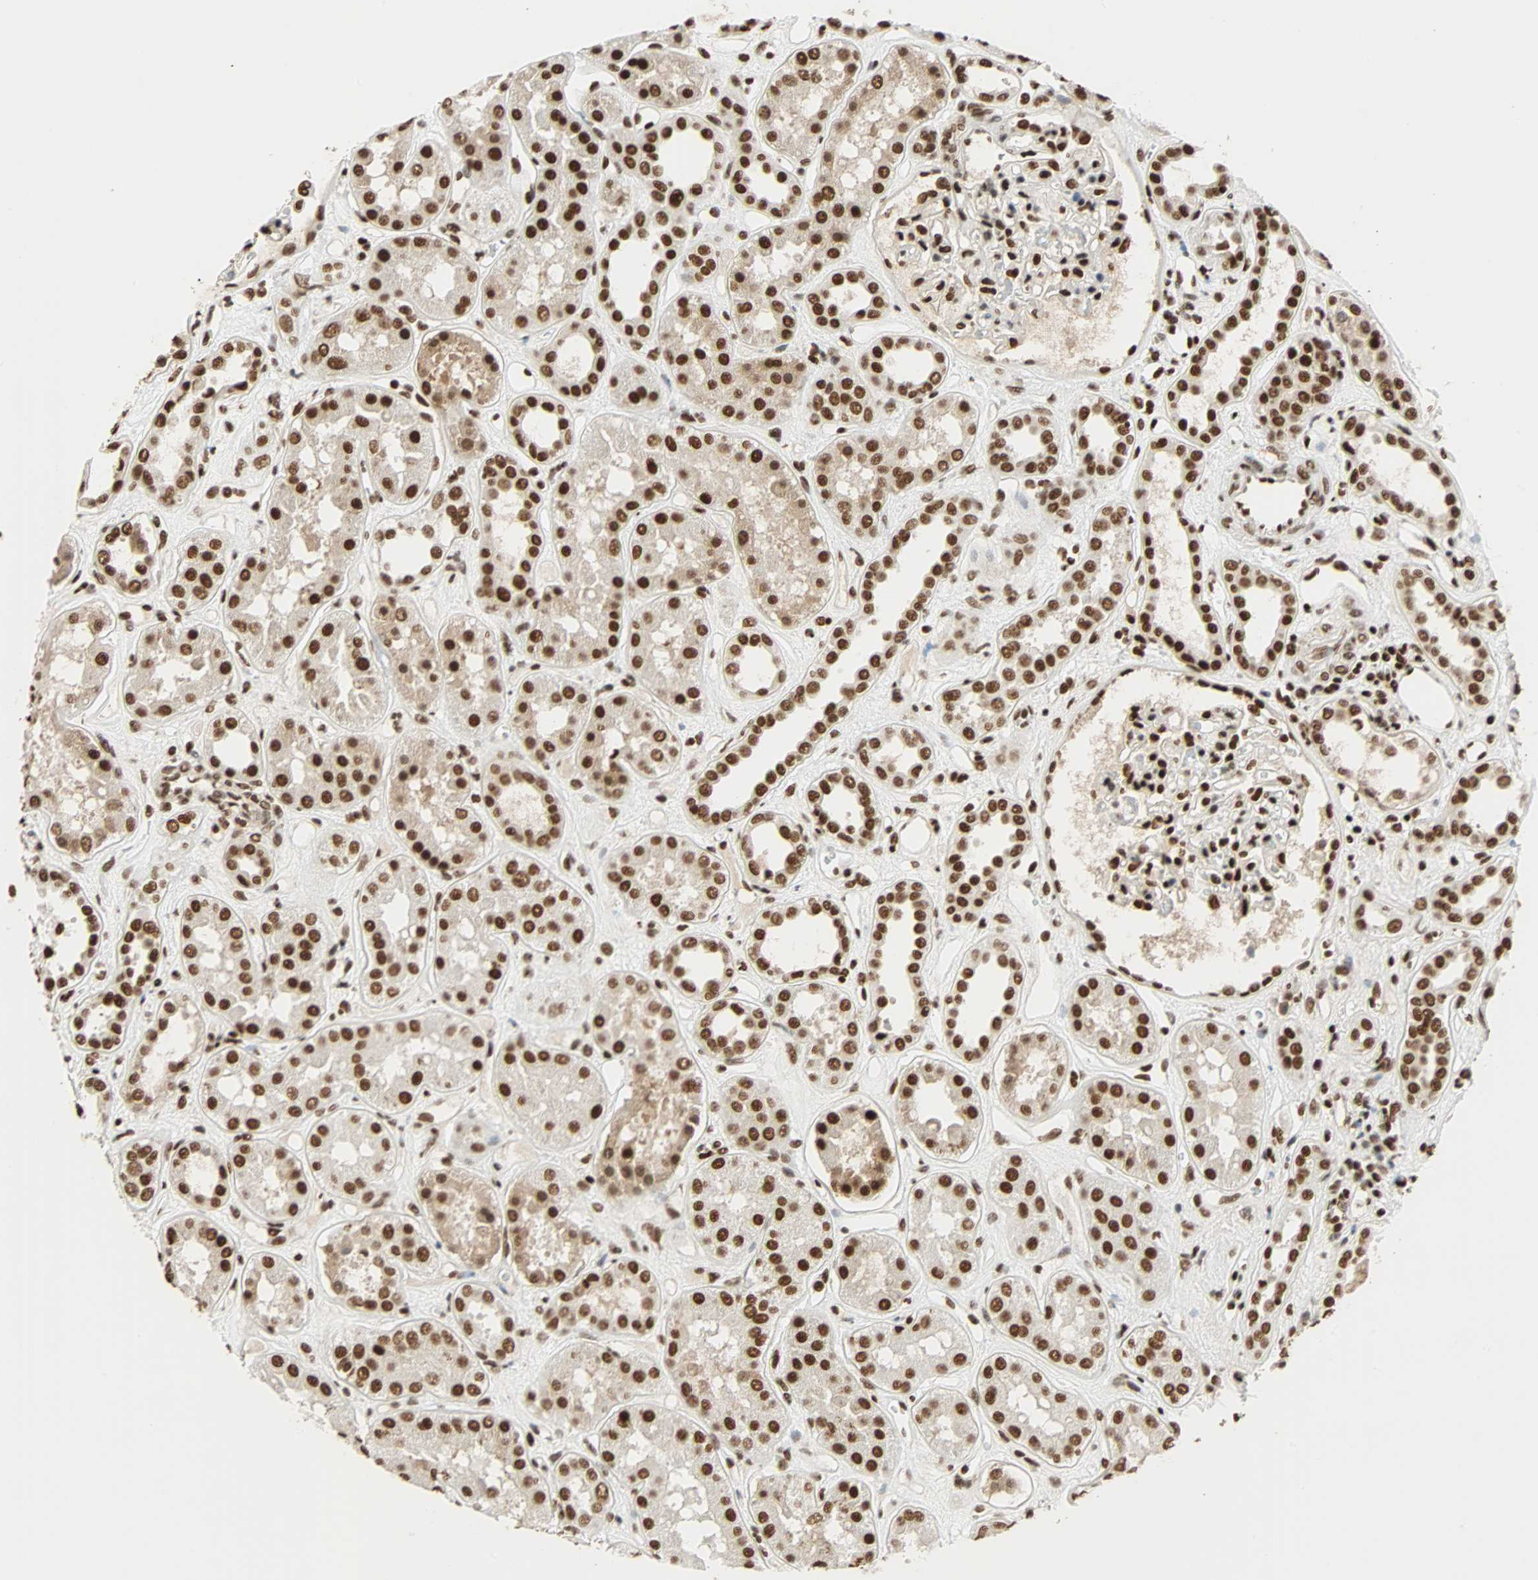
{"staining": {"intensity": "strong", "quantity": ">75%", "location": "nuclear"}, "tissue": "kidney", "cell_type": "Cells in glomeruli", "image_type": "normal", "snomed": [{"axis": "morphology", "description": "Normal tissue, NOS"}, {"axis": "topography", "description": "Kidney"}], "caption": "Cells in glomeruli exhibit high levels of strong nuclear expression in approximately >75% of cells in benign kidney. The protein is stained brown, and the nuclei are stained in blue (DAB (3,3'-diaminobenzidine) IHC with brightfield microscopy, high magnification).", "gene": "CDK12", "patient": {"sex": "male", "age": 59}}